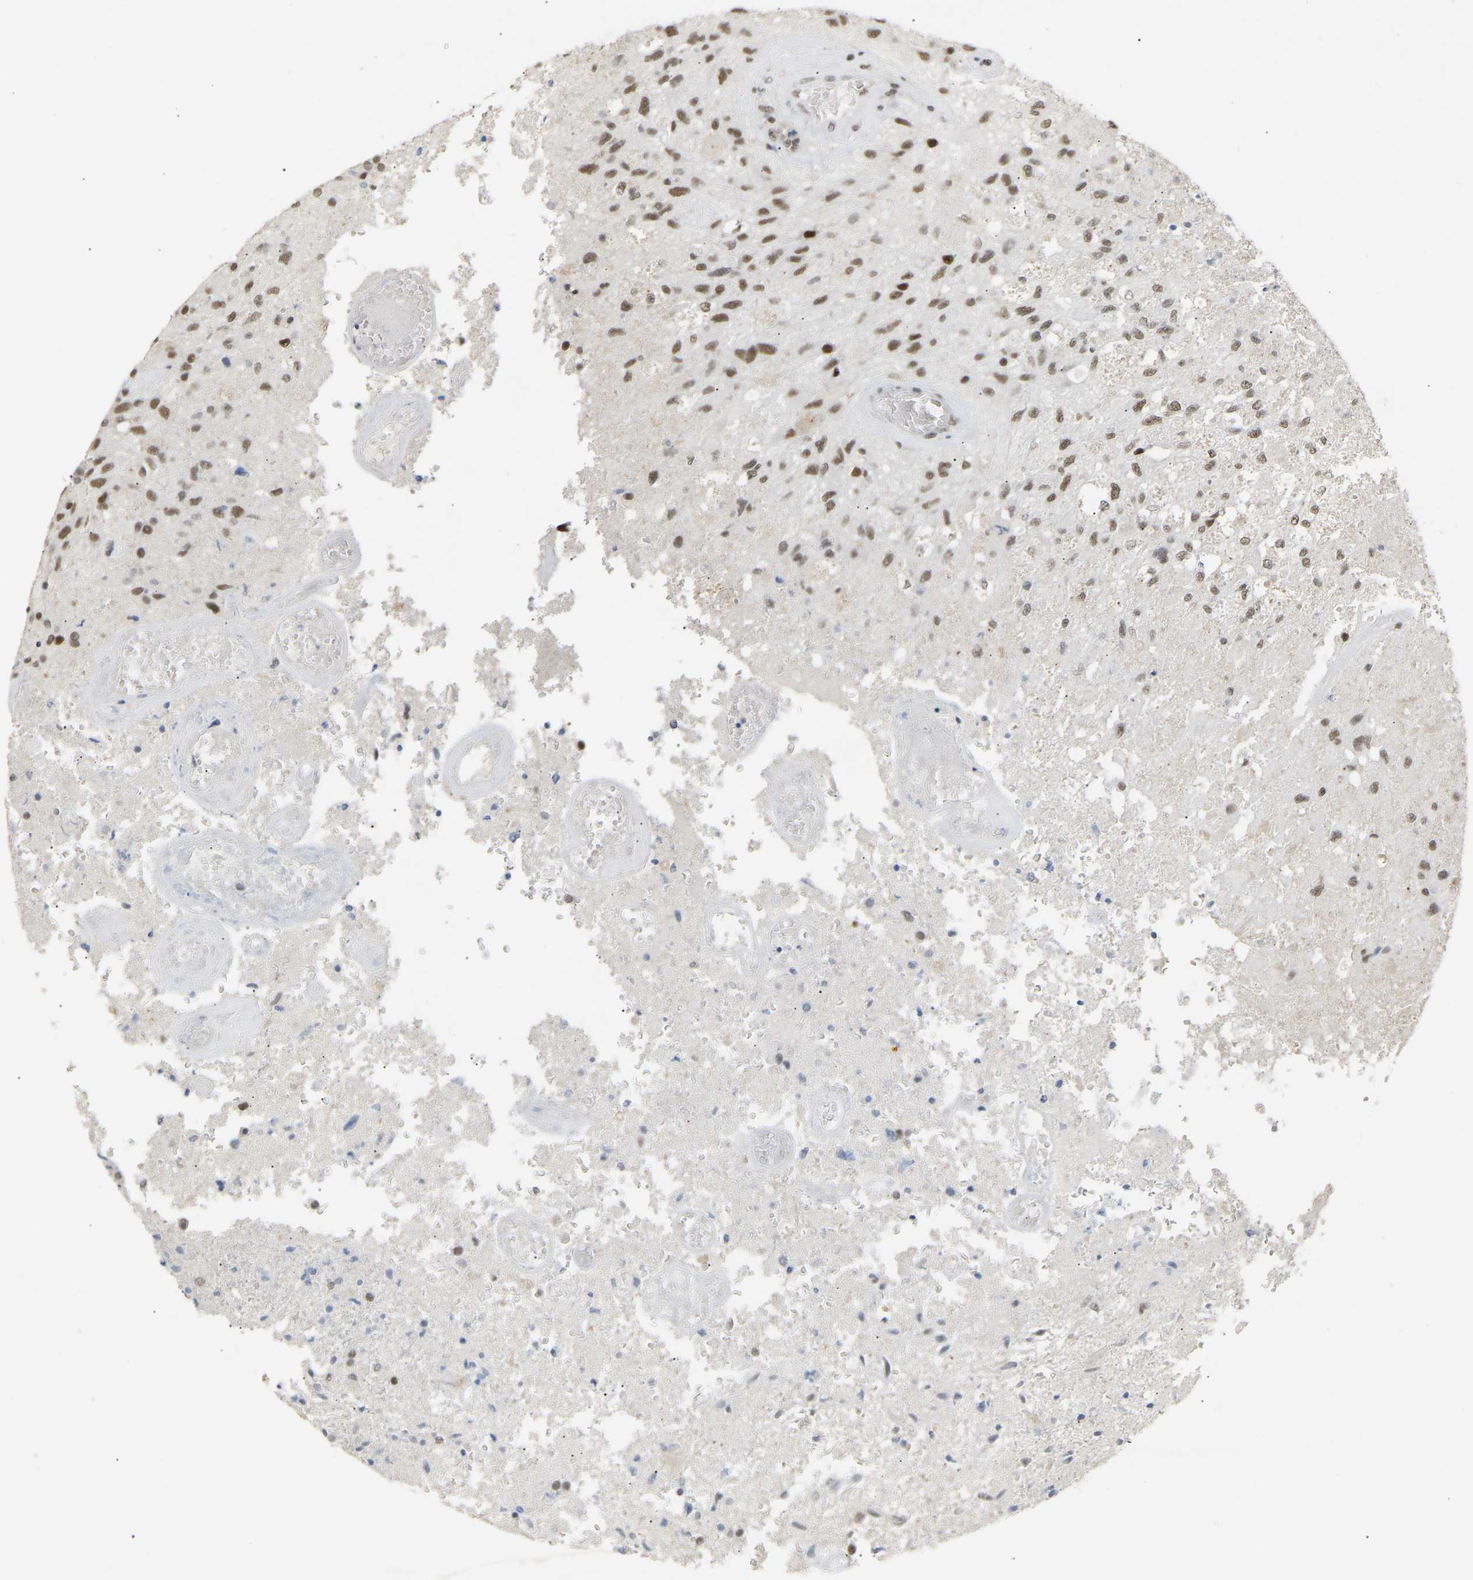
{"staining": {"intensity": "moderate", "quantity": ">75%", "location": "nuclear"}, "tissue": "glioma", "cell_type": "Tumor cells", "image_type": "cancer", "snomed": [{"axis": "morphology", "description": "Normal tissue, NOS"}, {"axis": "morphology", "description": "Glioma, malignant, High grade"}, {"axis": "topography", "description": "Cerebral cortex"}], "caption": "A photomicrograph showing moderate nuclear staining in approximately >75% of tumor cells in glioma, as visualized by brown immunohistochemical staining.", "gene": "NELFB", "patient": {"sex": "male", "age": 77}}